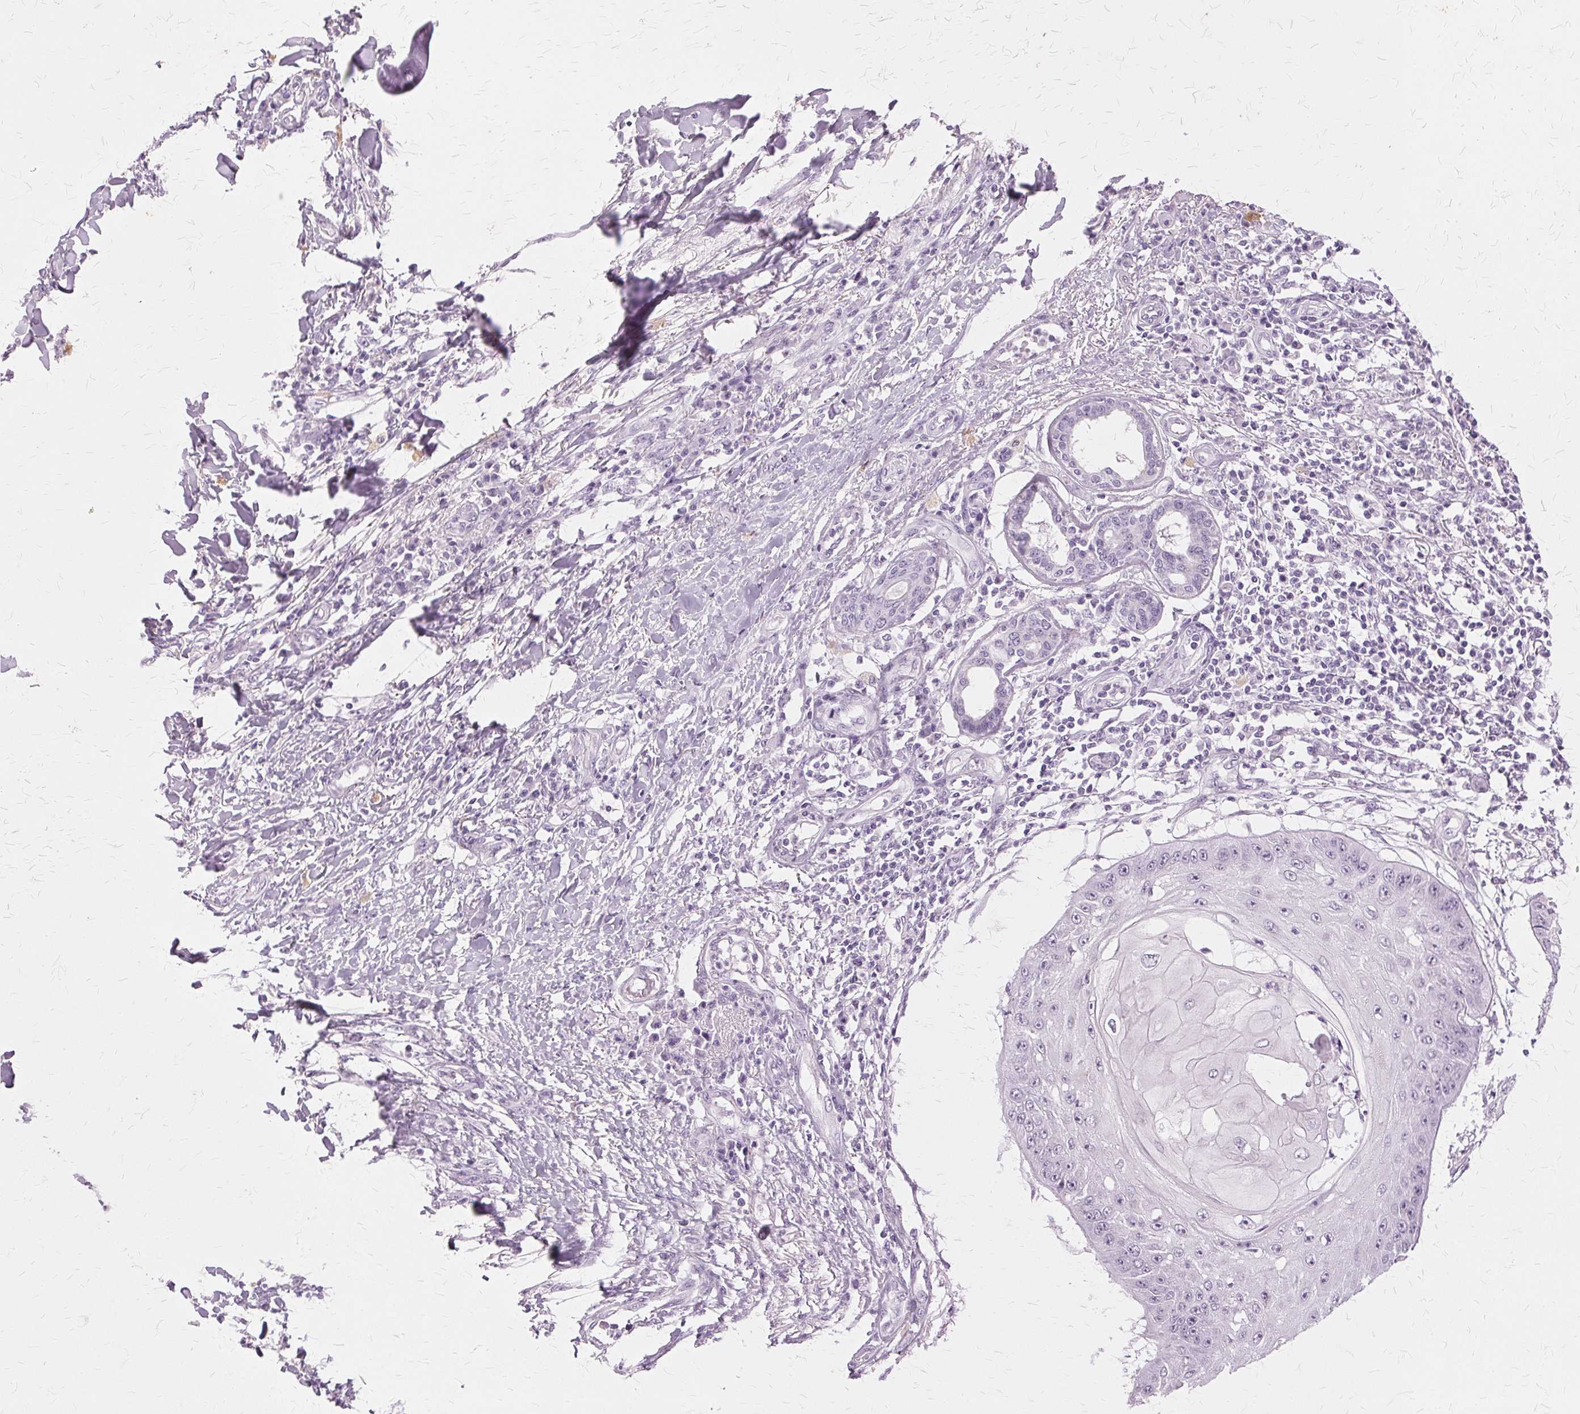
{"staining": {"intensity": "negative", "quantity": "none", "location": "none"}, "tissue": "skin cancer", "cell_type": "Tumor cells", "image_type": "cancer", "snomed": [{"axis": "morphology", "description": "Squamous cell carcinoma, NOS"}, {"axis": "topography", "description": "Skin"}], "caption": "DAB (3,3'-diaminobenzidine) immunohistochemical staining of human squamous cell carcinoma (skin) displays no significant expression in tumor cells. (Stains: DAB immunohistochemistry with hematoxylin counter stain, Microscopy: brightfield microscopy at high magnification).", "gene": "SLC45A3", "patient": {"sex": "male", "age": 70}}